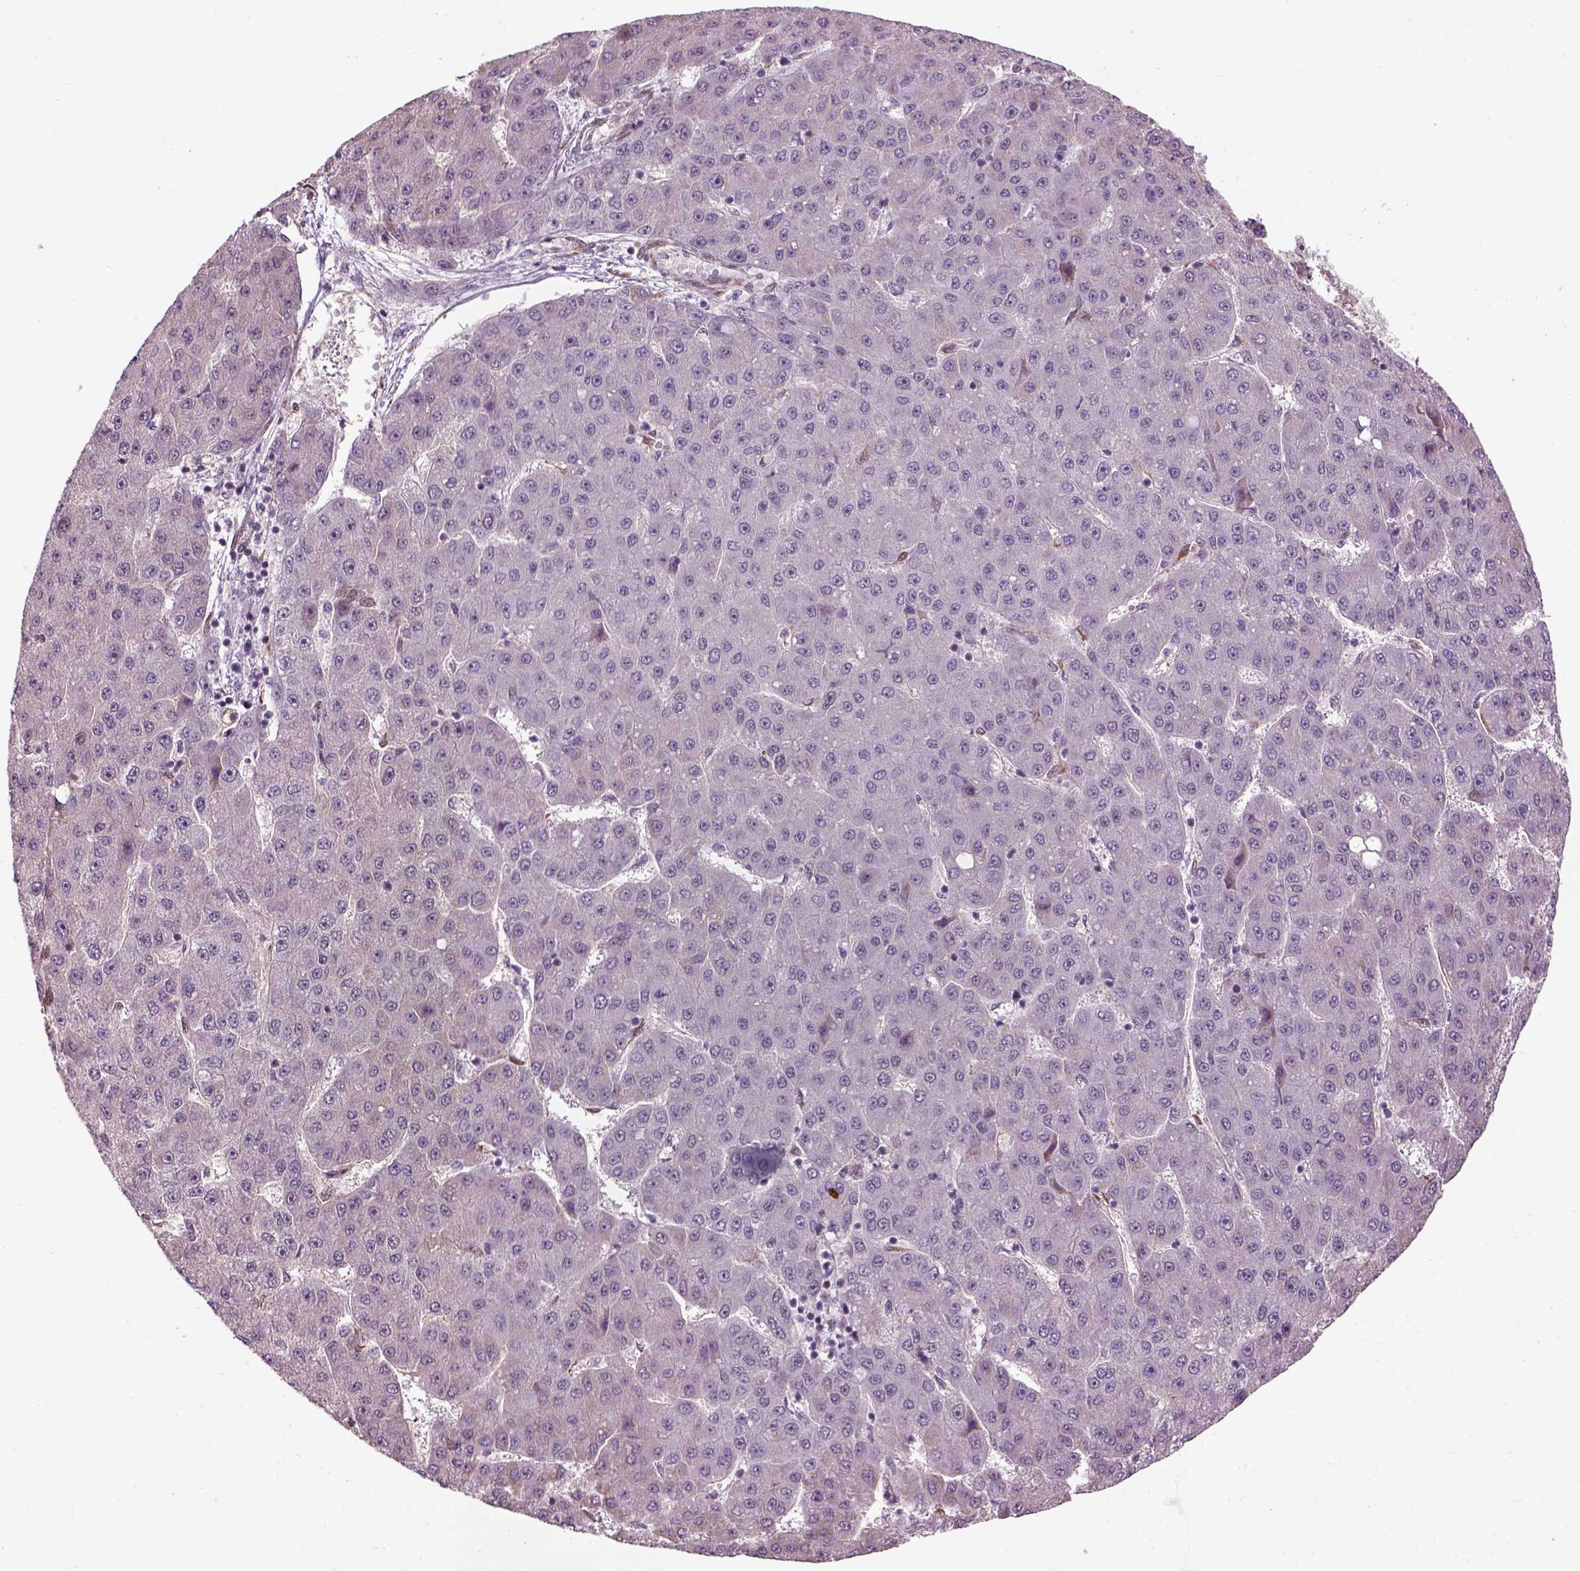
{"staining": {"intensity": "weak", "quantity": "<25%", "location": "cytoplasmic/membranous"}, "tissue": "liver cancer", "cell_type": "Tumor cells", "image_type": "cancer", "snomed": [{"axis": "morphology", "description": "Carcinoma, Hepatocellular, NOS"}, {"axis": "topography", "description": "Liver"}], "caption": "An image of liver hepatocellular carcinoma stained for a protein exhibits no brown staining in tumor cells.", "gene": "XK", "patient": {"sex": "male", "age": 67}}